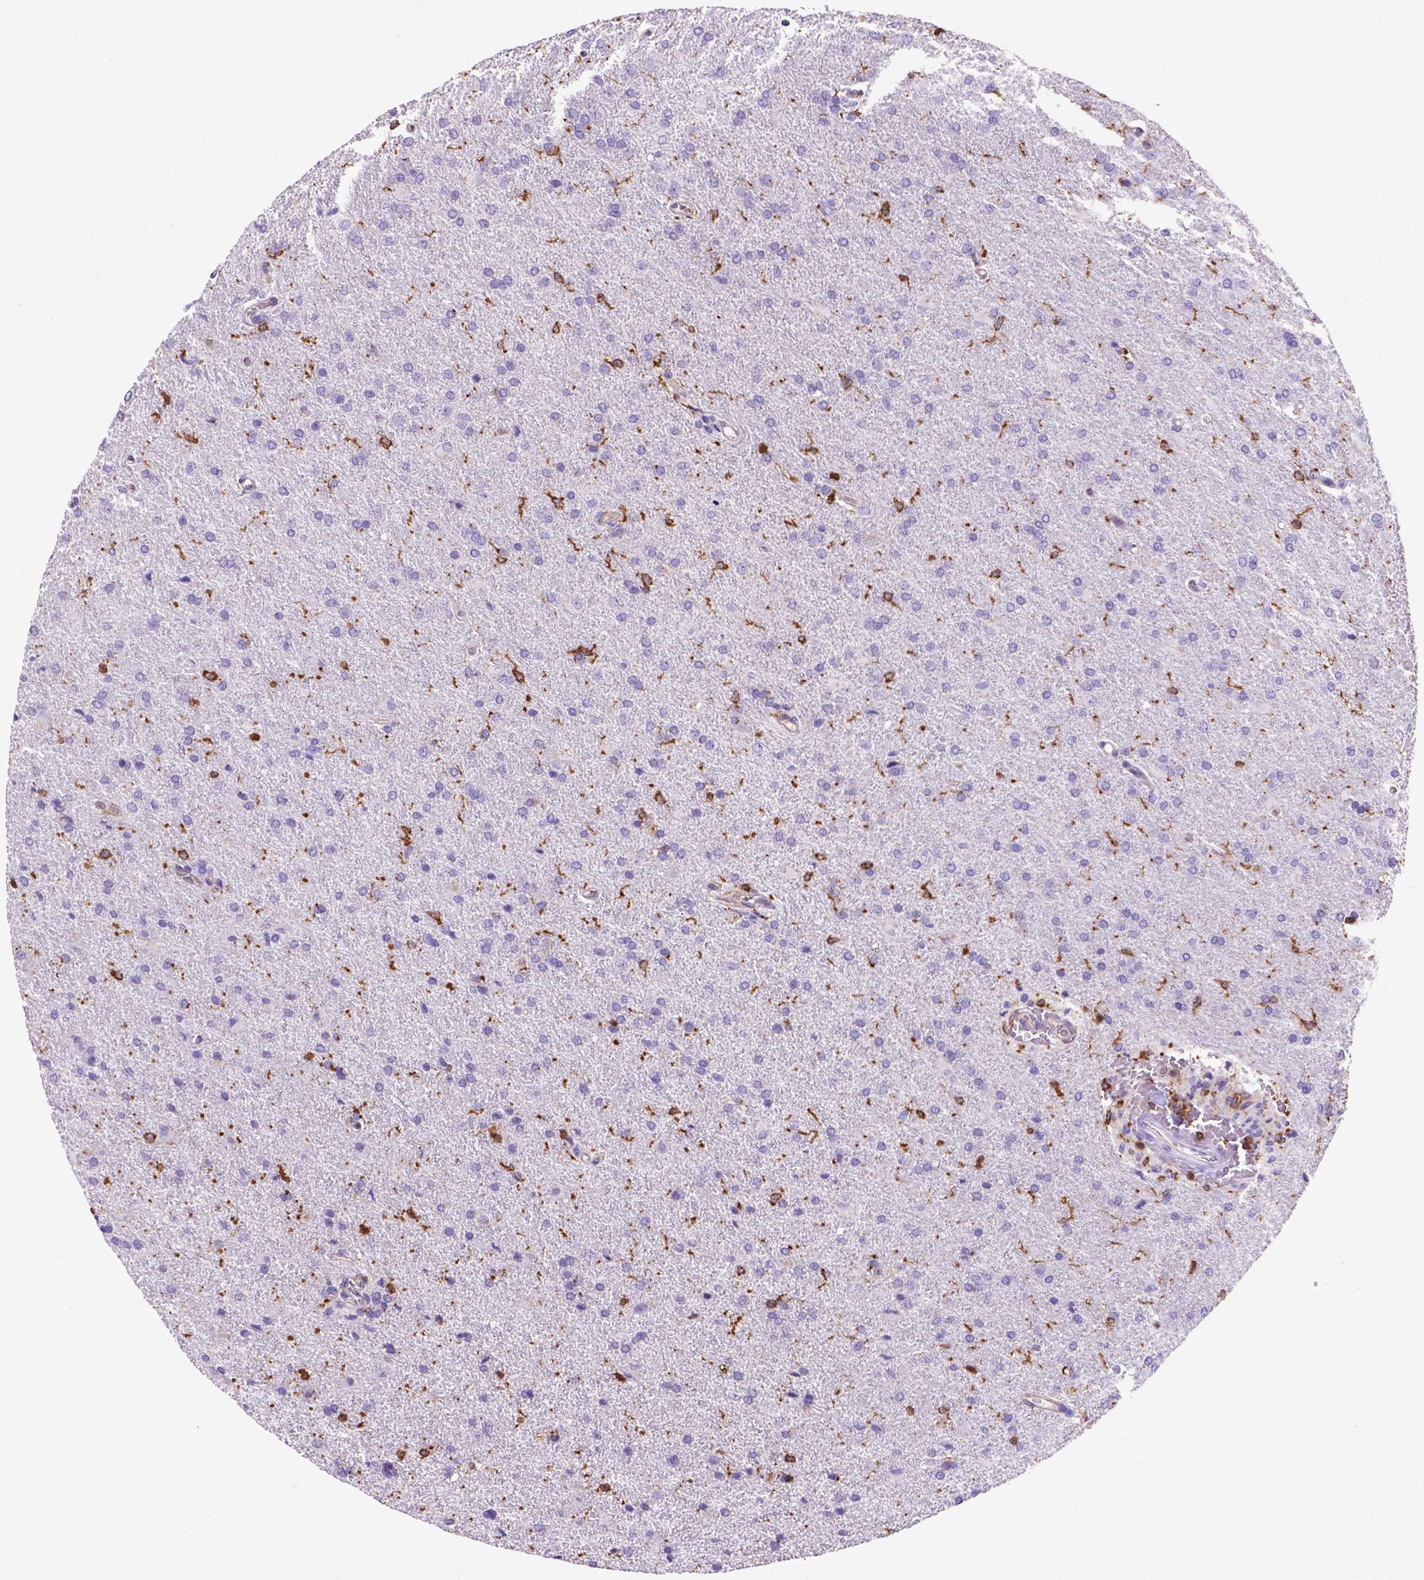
{"staining": {"intensity": "negative", "quantity": "none", "location": "none"}, "tissue": "glioma", "cell_type": "Tumor cells", "image_type": "cancer", "snomed": [{"axis": "morphology", "description": "Glioma, malignant, High grade"}, {"axis": "topography", "description": "Brain"}], "caption": "A high-resolution image shows IHC staining of malignant glioma (high-grade), which reveals no significant staining in tumor cells. The staining was performed using DAB (3,3'-diaminobenzidine) to visualize the protein expression in brown, while the nuclei were stained in blue with hematoxylin (Magnification: 20x).", "gene": "INPP5D", "patient": {"sex": "male", "age": 68}}